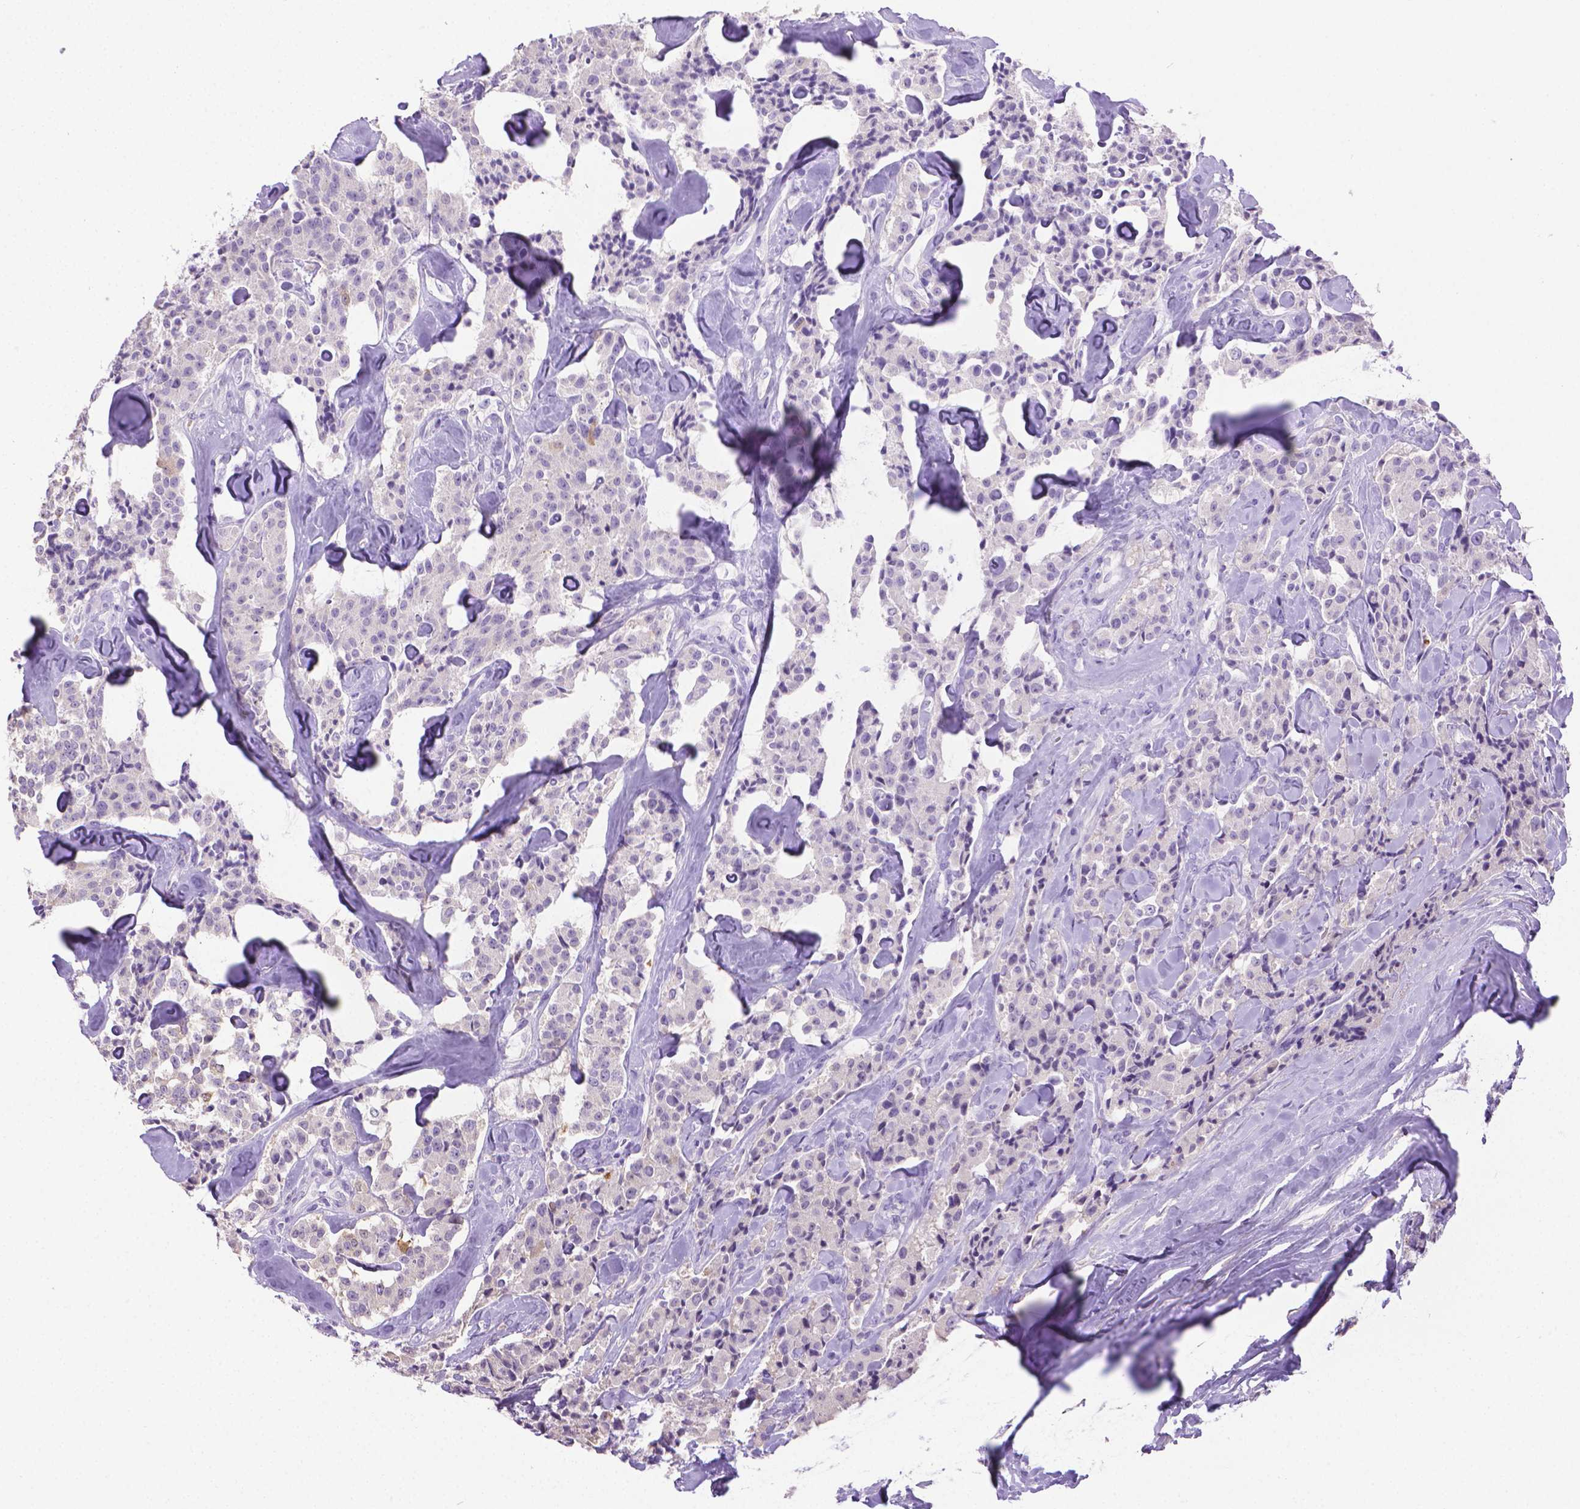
{"staining": {"intensity": "negative", "quantity": "none", "location": "none"}, "tissue": "carcinoid", "cell_type": "Tumor cells", "image_type": "cancer", "snomed": [{"axis": "morphology", "description": "Carcinoid, malignant, NOS"}, {"axis": "topography", "description": "Pancreas"}], "caption": "Malignant carcinoid was stained to show a protein in brown. There is no significant positivity in tumor cells.", "gene": "PNMA2", "patient": {"sex": "male", "age": 41}}